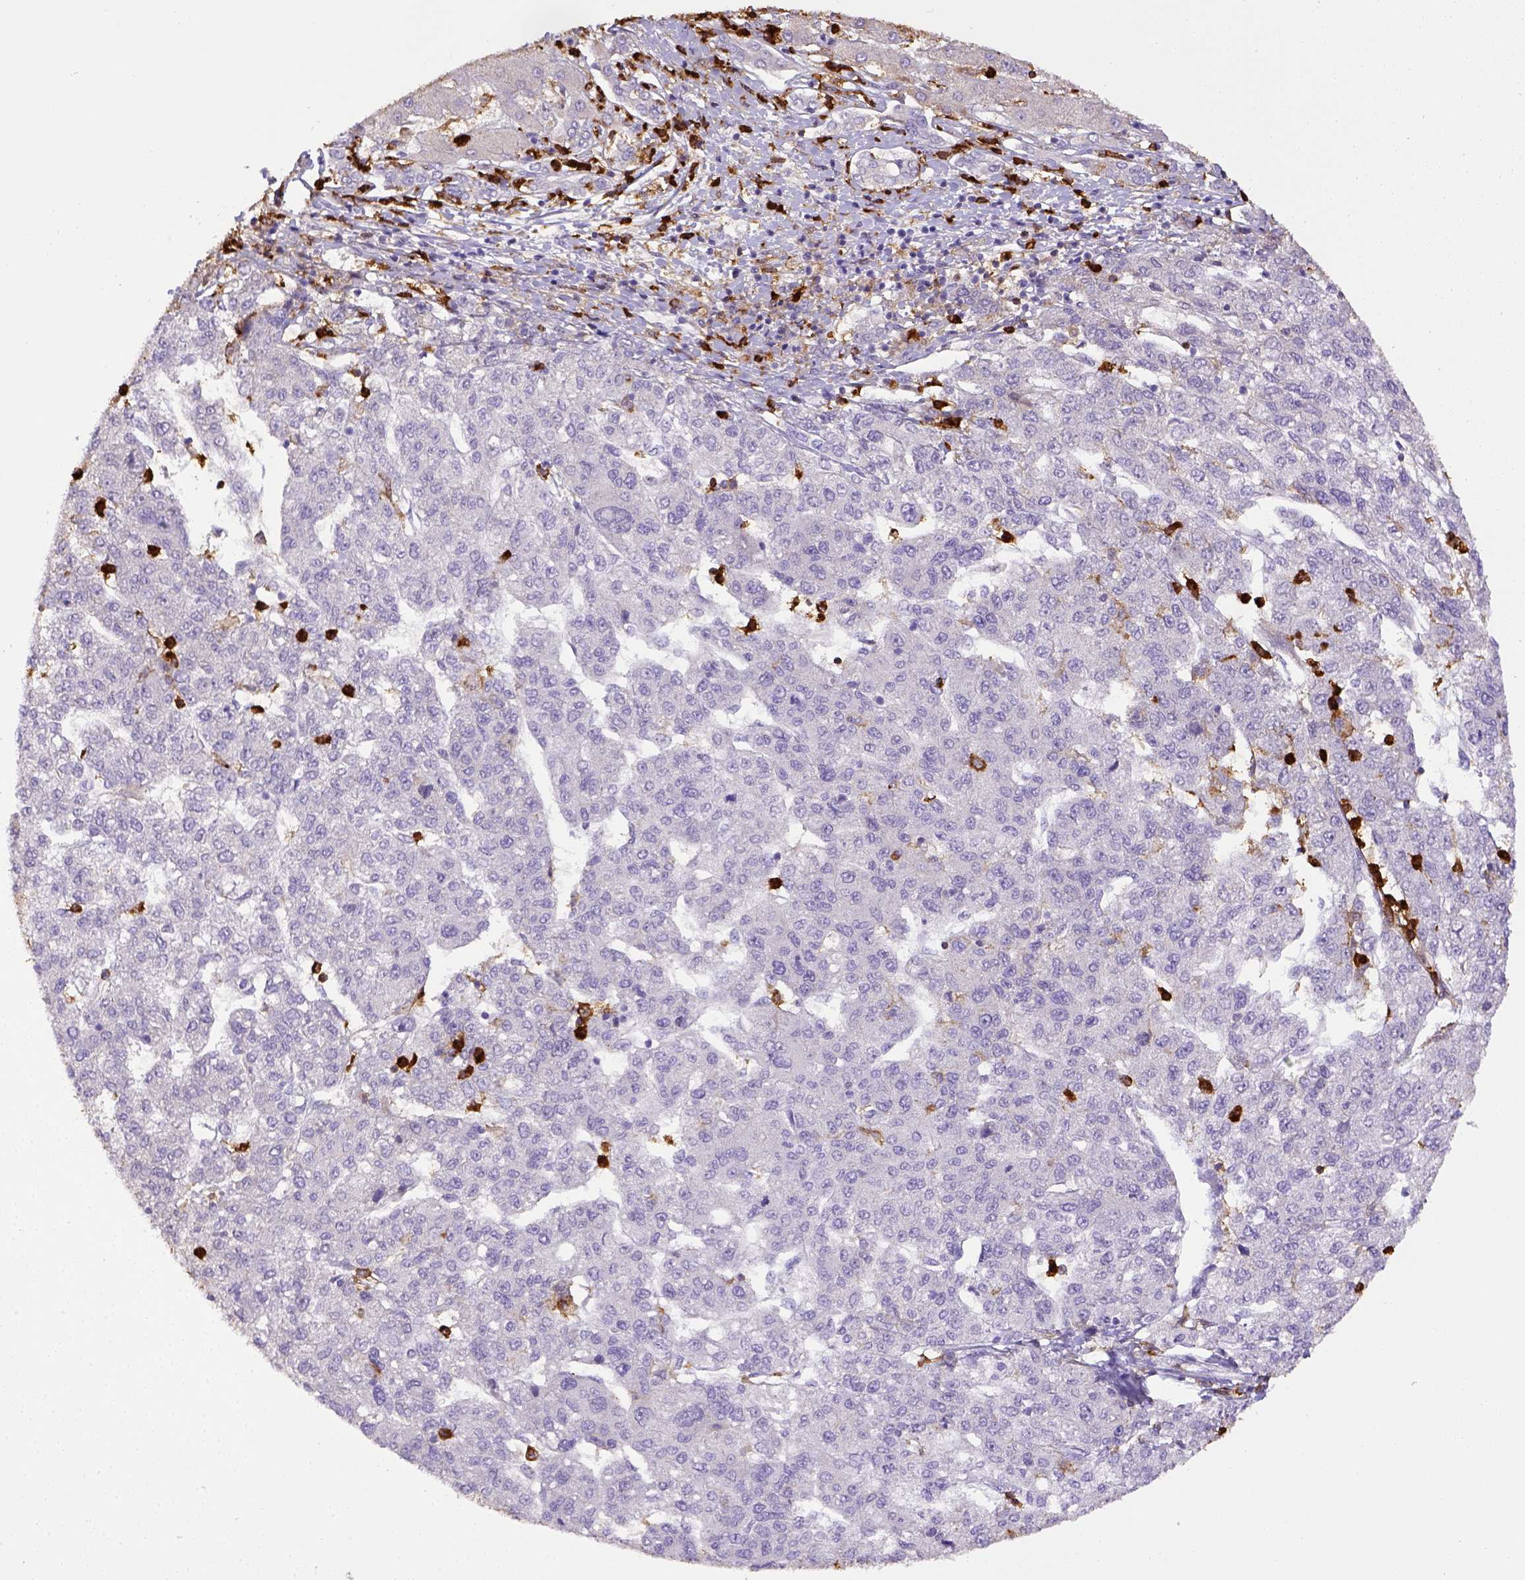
{"staining": {"intensity": "negative", "quantity": "none", "location": "none"}, "tissue": "liver cancer", "cell_type": "Tumor cells", "image_type": "cancer", "snomed": [{"axis": "morphology", "description": "Carcinoma, Hepatocellular, NOS"}, {"axis": "topography", "description": "Liver"}], "caption": "Tumor cells are negative for protein expression in human liver hepatocellular carcinoma.", "gene": "ITGAM", "patient": {"sex": "male", "age": 56}}